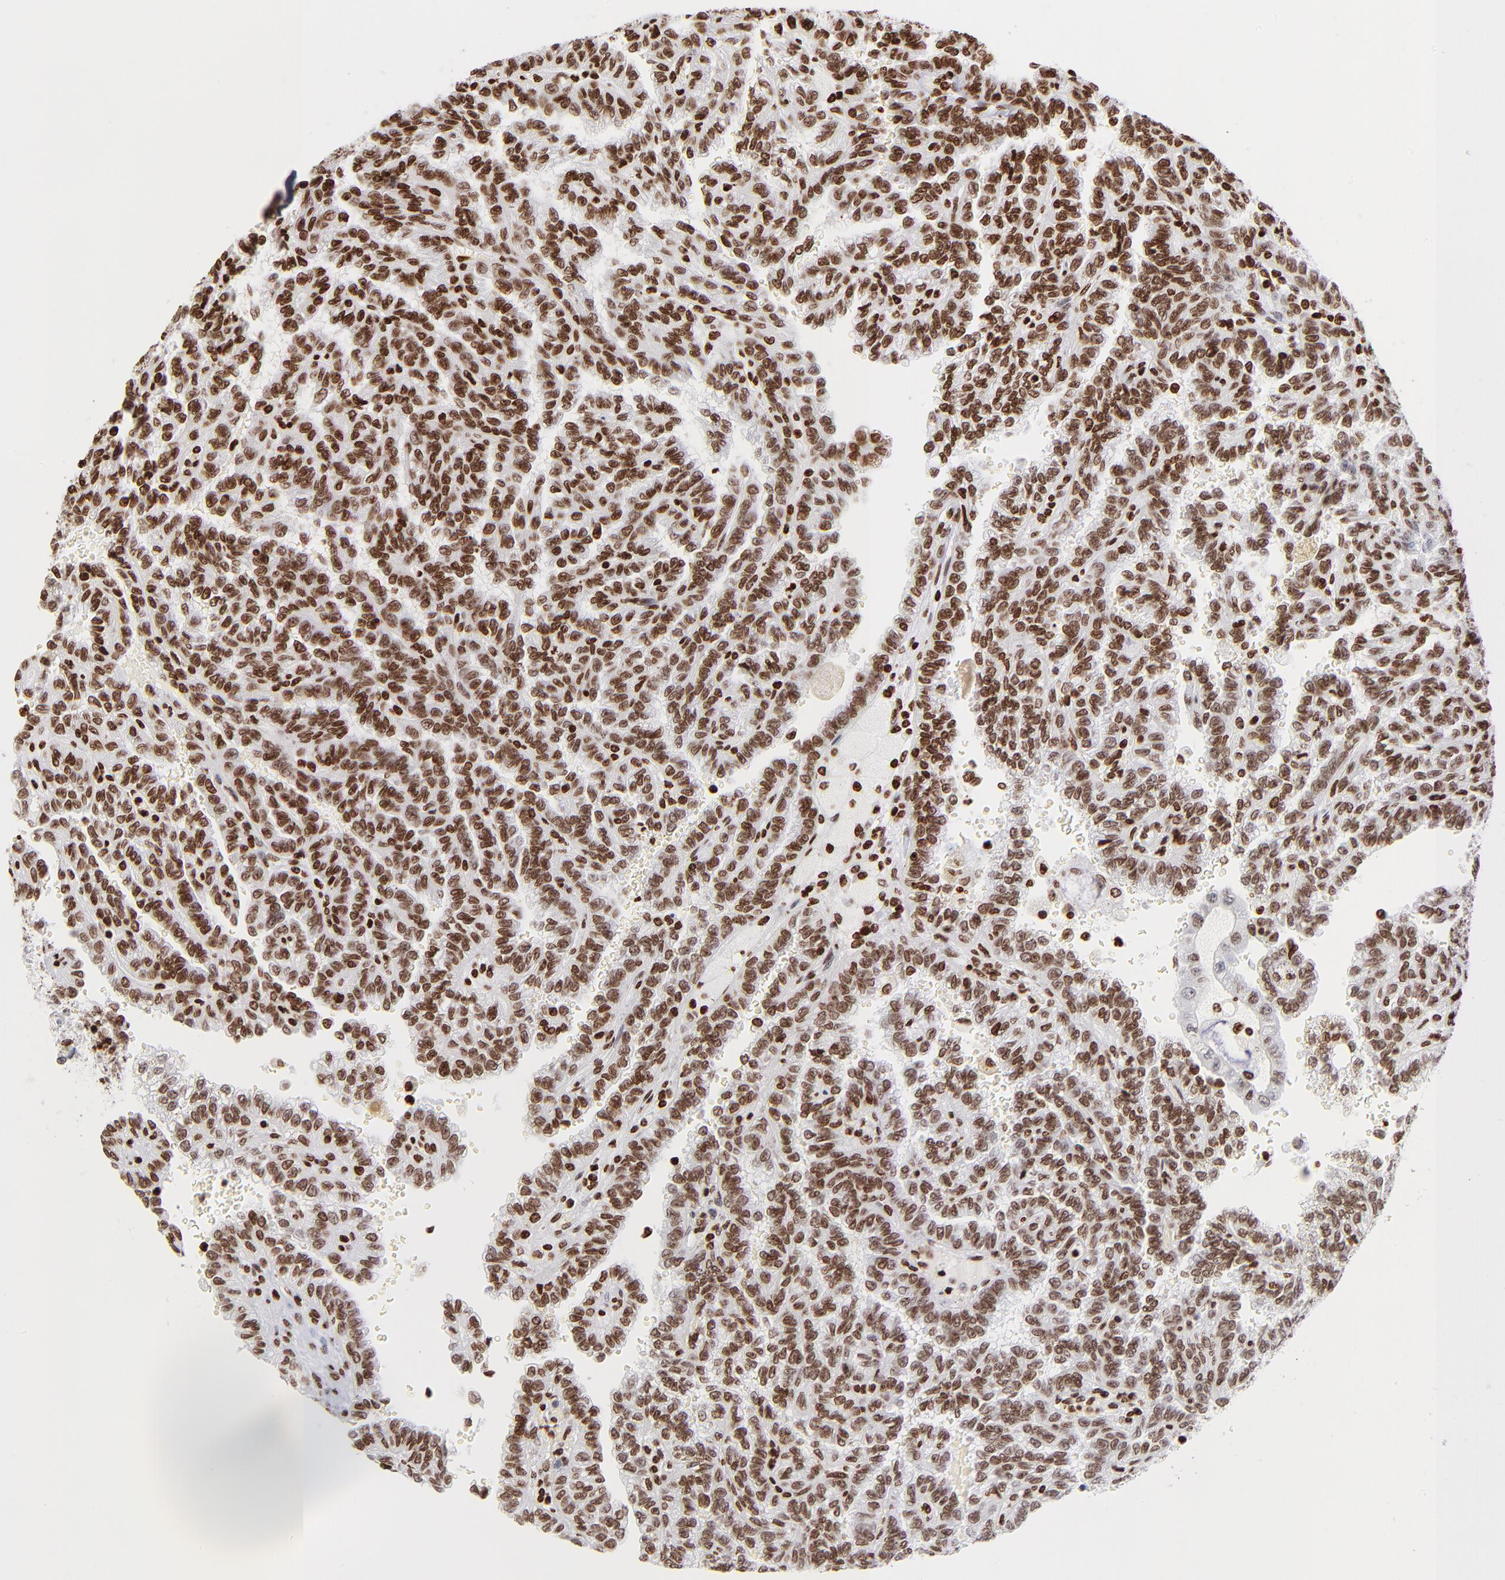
{"staining": {"intensity": "strong", "quantity": ">75%", "location": "nuclear"}, "tissue": "renal cancer", "cell_type": "Tumor cells", "image_type": "cancer", "snomed": [{"axis": "morphology", "description": "Inflammation, NOS"}, {"axis": "morphology", "description": "Adenocarcinoma, NOS"}, {"axis": "topography", "description": "Kidney"}], "caption": "Renal adenocarcinoma was stained to show a protein in brown. There is high levels of strong nuclear expression in approximately >75% of tumor cells.", "gene": "RTL4", "patient": {"sex": "male", "age": 68}}